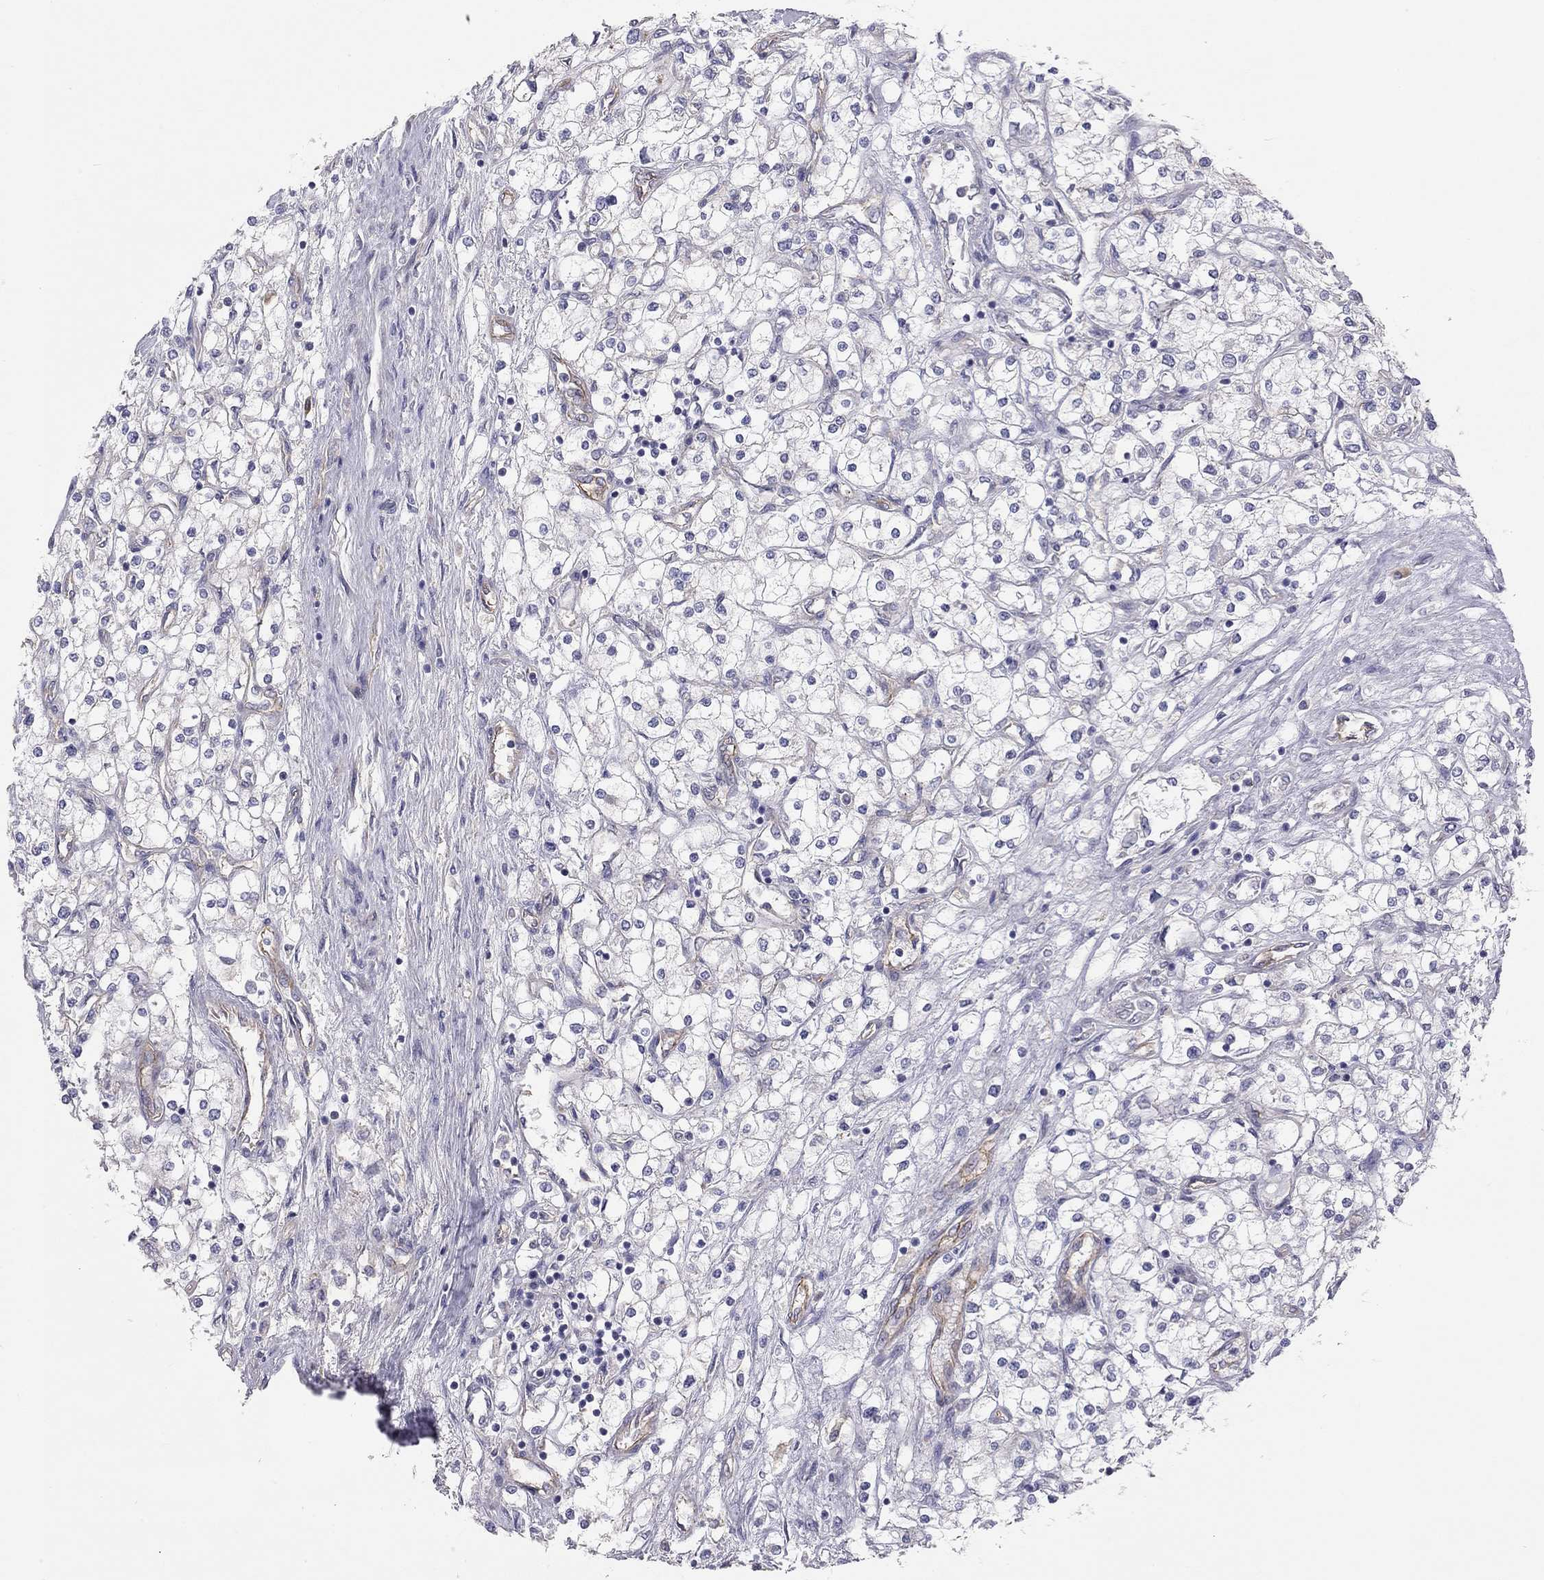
{"staining": {"intensity": "negative", "quantity": "none", "location": "none"}, "tissue": "renal cancer", "cell_type": "Tumor cells", "image_type": "cancer", "snomed": [{"axis": "morphology", "description": "Adenocarcinoma, NOS"}, {"axis": "topography", "description": "Kidney"}], "caption": "Immunohistochemical staining of renal cancer displays no significant staining in tumor cells. The staining is performed using DAB (3,3'-diaminobenzidine) brown chromogen with nuclei counter-stained in using hematoxylin.", "gene": "GPRC5B", "patient": {"sex": "male", "age": 80}}